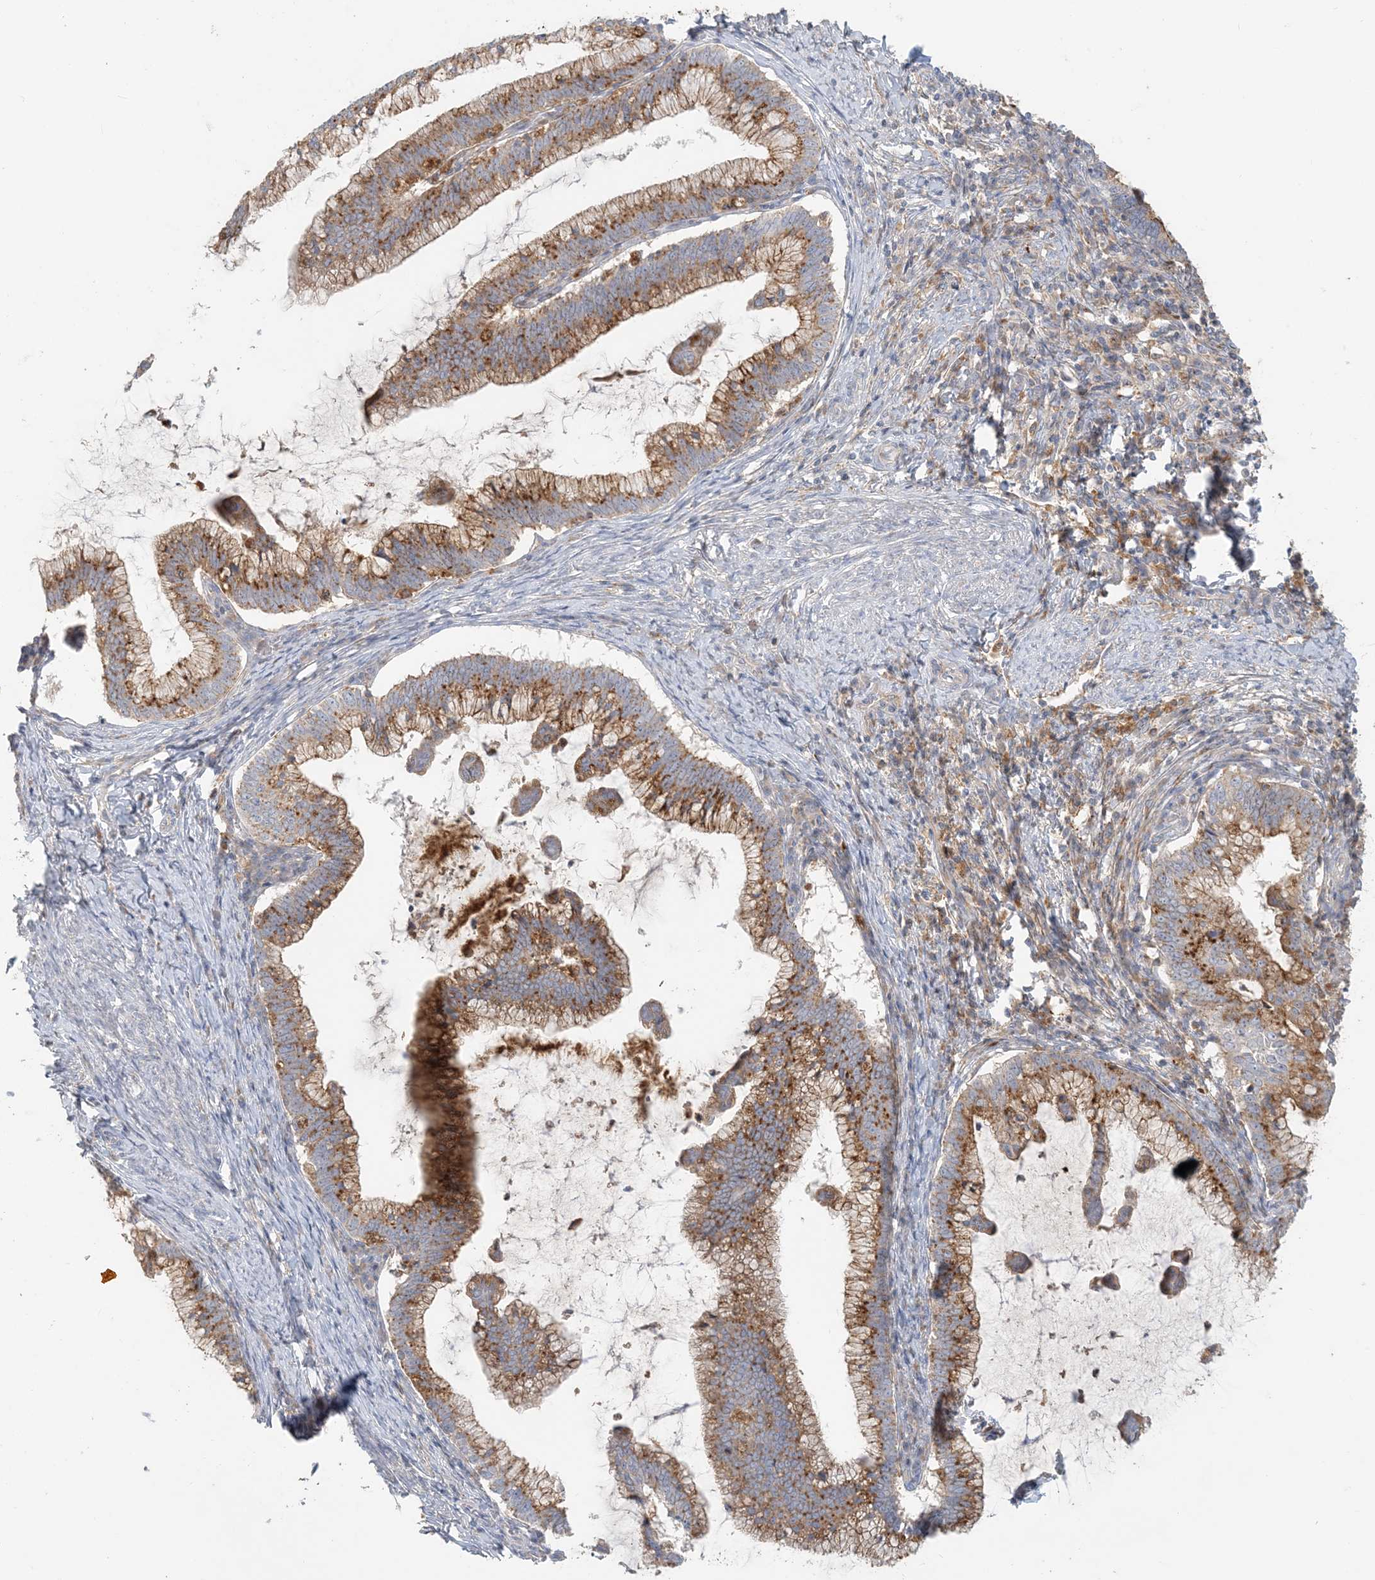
{"staining": {"intensity": "moderate", "quantity": ">75%", "location": "cytoplasmic/membranous"}, "tissue": "cervical cancer", "cell_type": "Tumor cells", "image_type": "cancer", "snomed": [{"axis": "morphology", "description": "Adenocarcinoma, NOS"}, {"axis": "topography", "description": "Cervix"}], "caption": "This is an image of IHC staining of adenocarcinoma (cervical), which shows moderate positivity in the cytoplasmic/membranous of tumor cells.", "gene": "SPPL2A", "patient": {"sex": "female", "age": 36}}